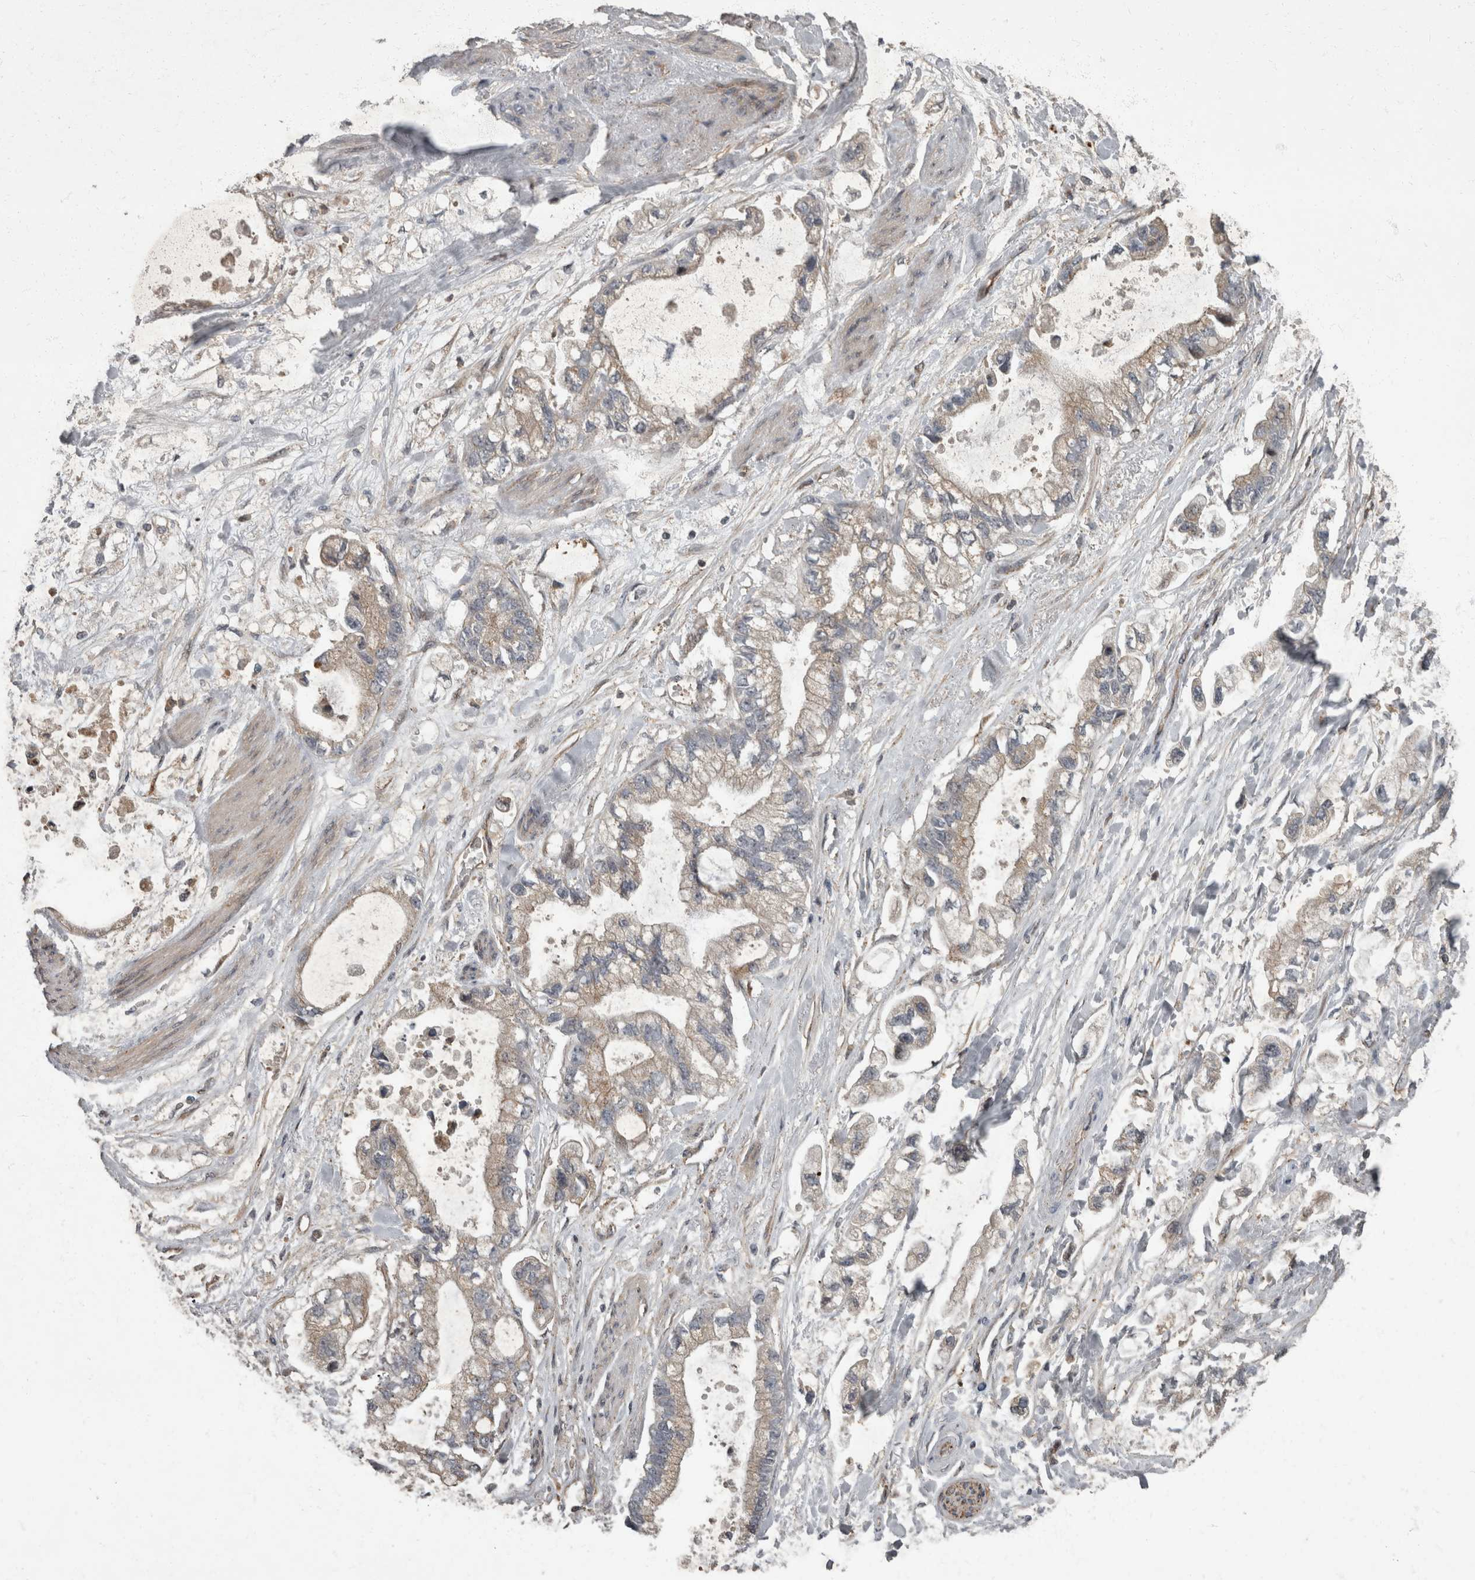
{"staining": {"intensity": "weak", "quantity": "<25%", "location": "cytoplasmic/membranous"}, "tissue": "stomach cancer", "cell_type": "Tumor cells", "image_type": "cancer", "snomed": [{"axis": "morphology", "description": "Normal tissue, NOS"}, {"axis": "morphology", "description": "Adenocarcinoma, NOS"}, {"axis": "topography", "description": "Stomach"}], "caption": "Immunohistochemistry (IHC) micrograph of adenocarcinoma (stomach) stained for a protein (brown), which demonstrates no expression in tumor cells.", "gene": "VEGFD", "patient": {"sex": "male", "age": 62}}